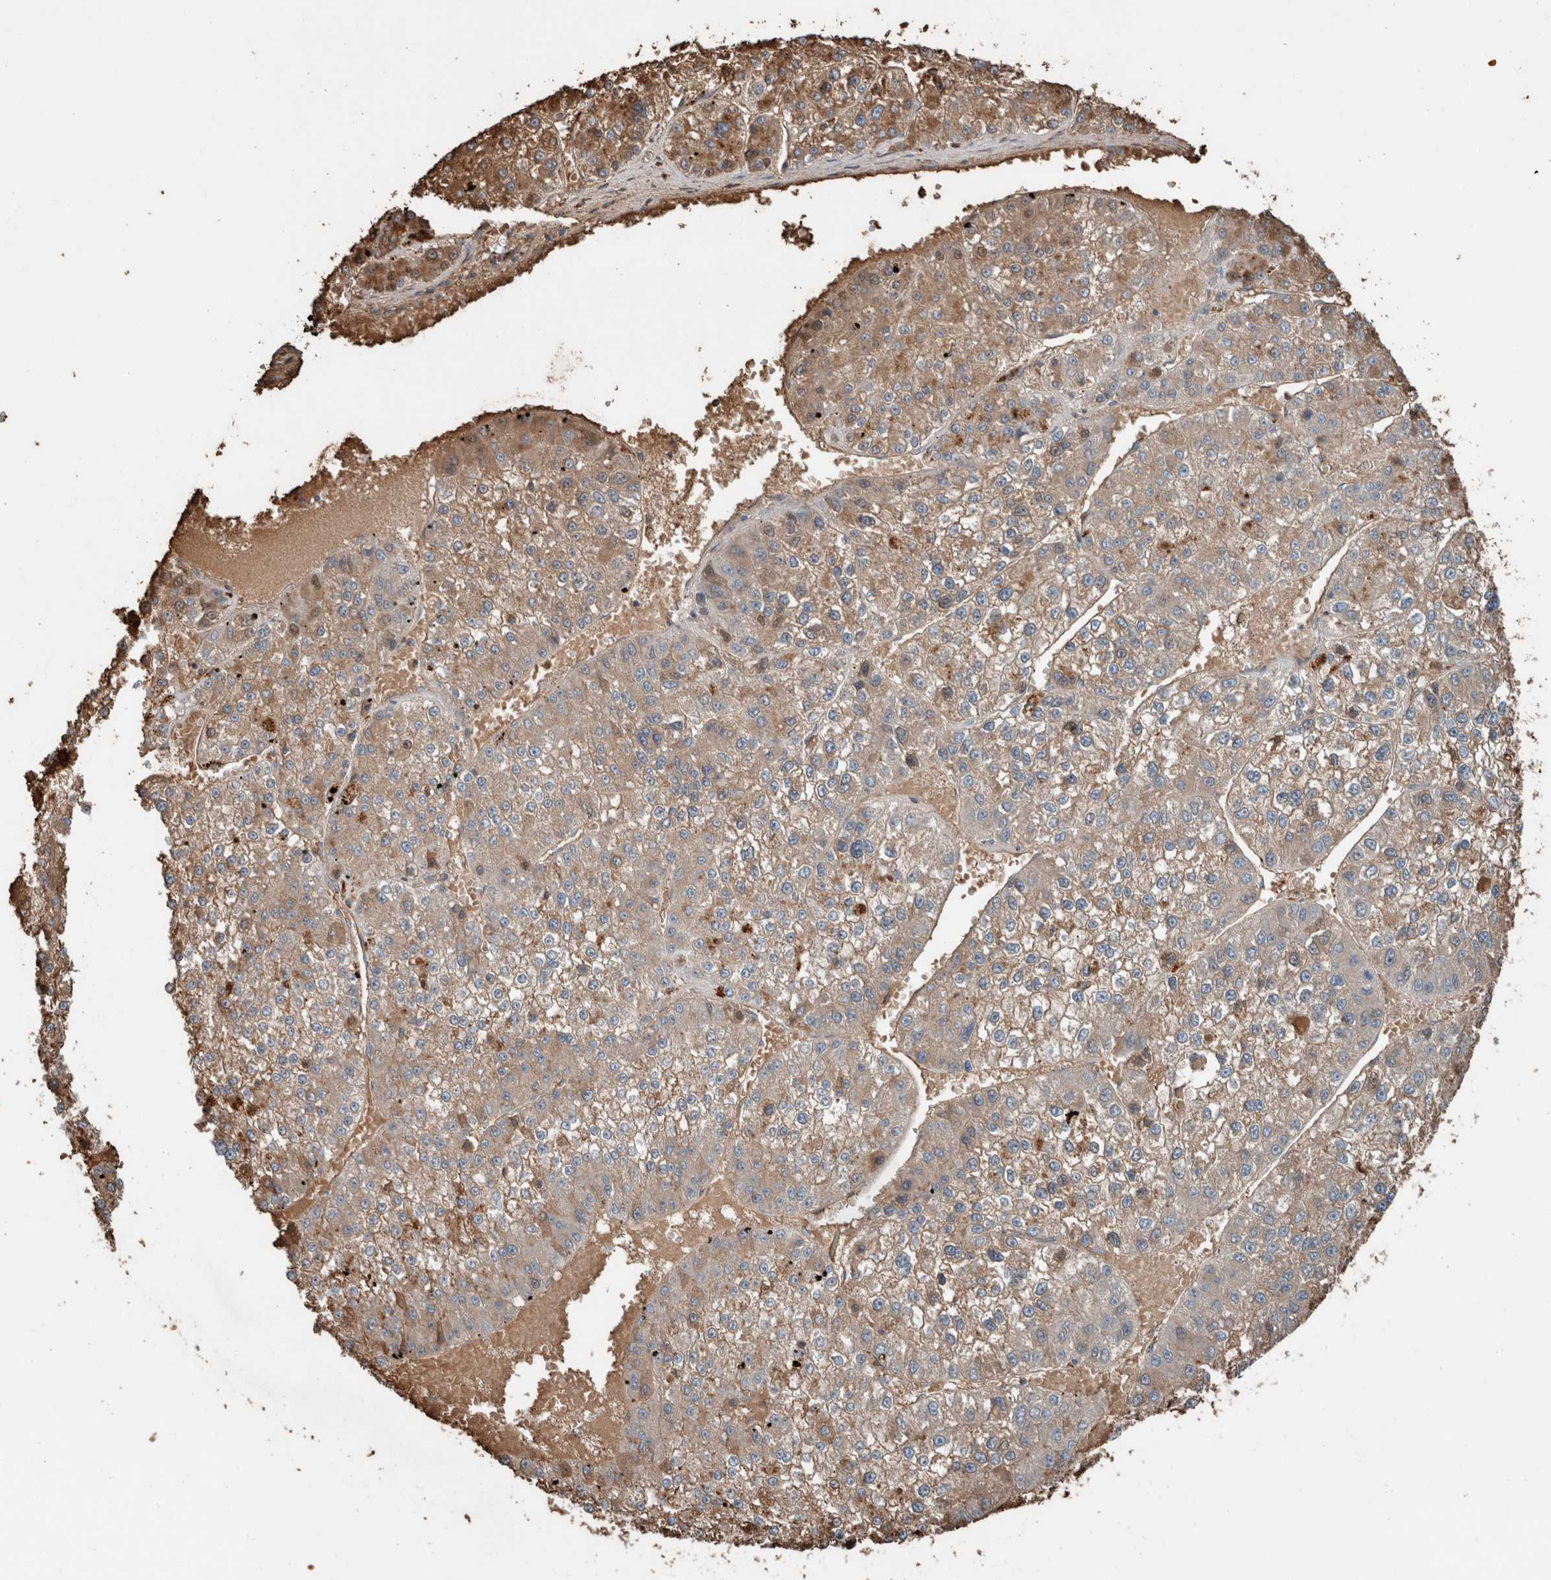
{"staining": {"intensity": "weak", "quantity": "25%-75%", "location": "cytoplasmic/membranous"}, "tissue": "liver cancer", "cell_type": "Tumor cells", "image_type": "cancer", "snomed": [{"axis": "morphology", "description": "Carcinoma, Hepatocellular, NOS"}, {"axis": "topography", "description": "Liver"}], "caption": "Weak cytoplasmic/membranous staining for a protein is appreciated in about 25%-75% of tumor cells of hepatocellular carcinoma (liver) using IHC.", "gene": "USP34", "patient": {"sex": "female", "age": 73}}